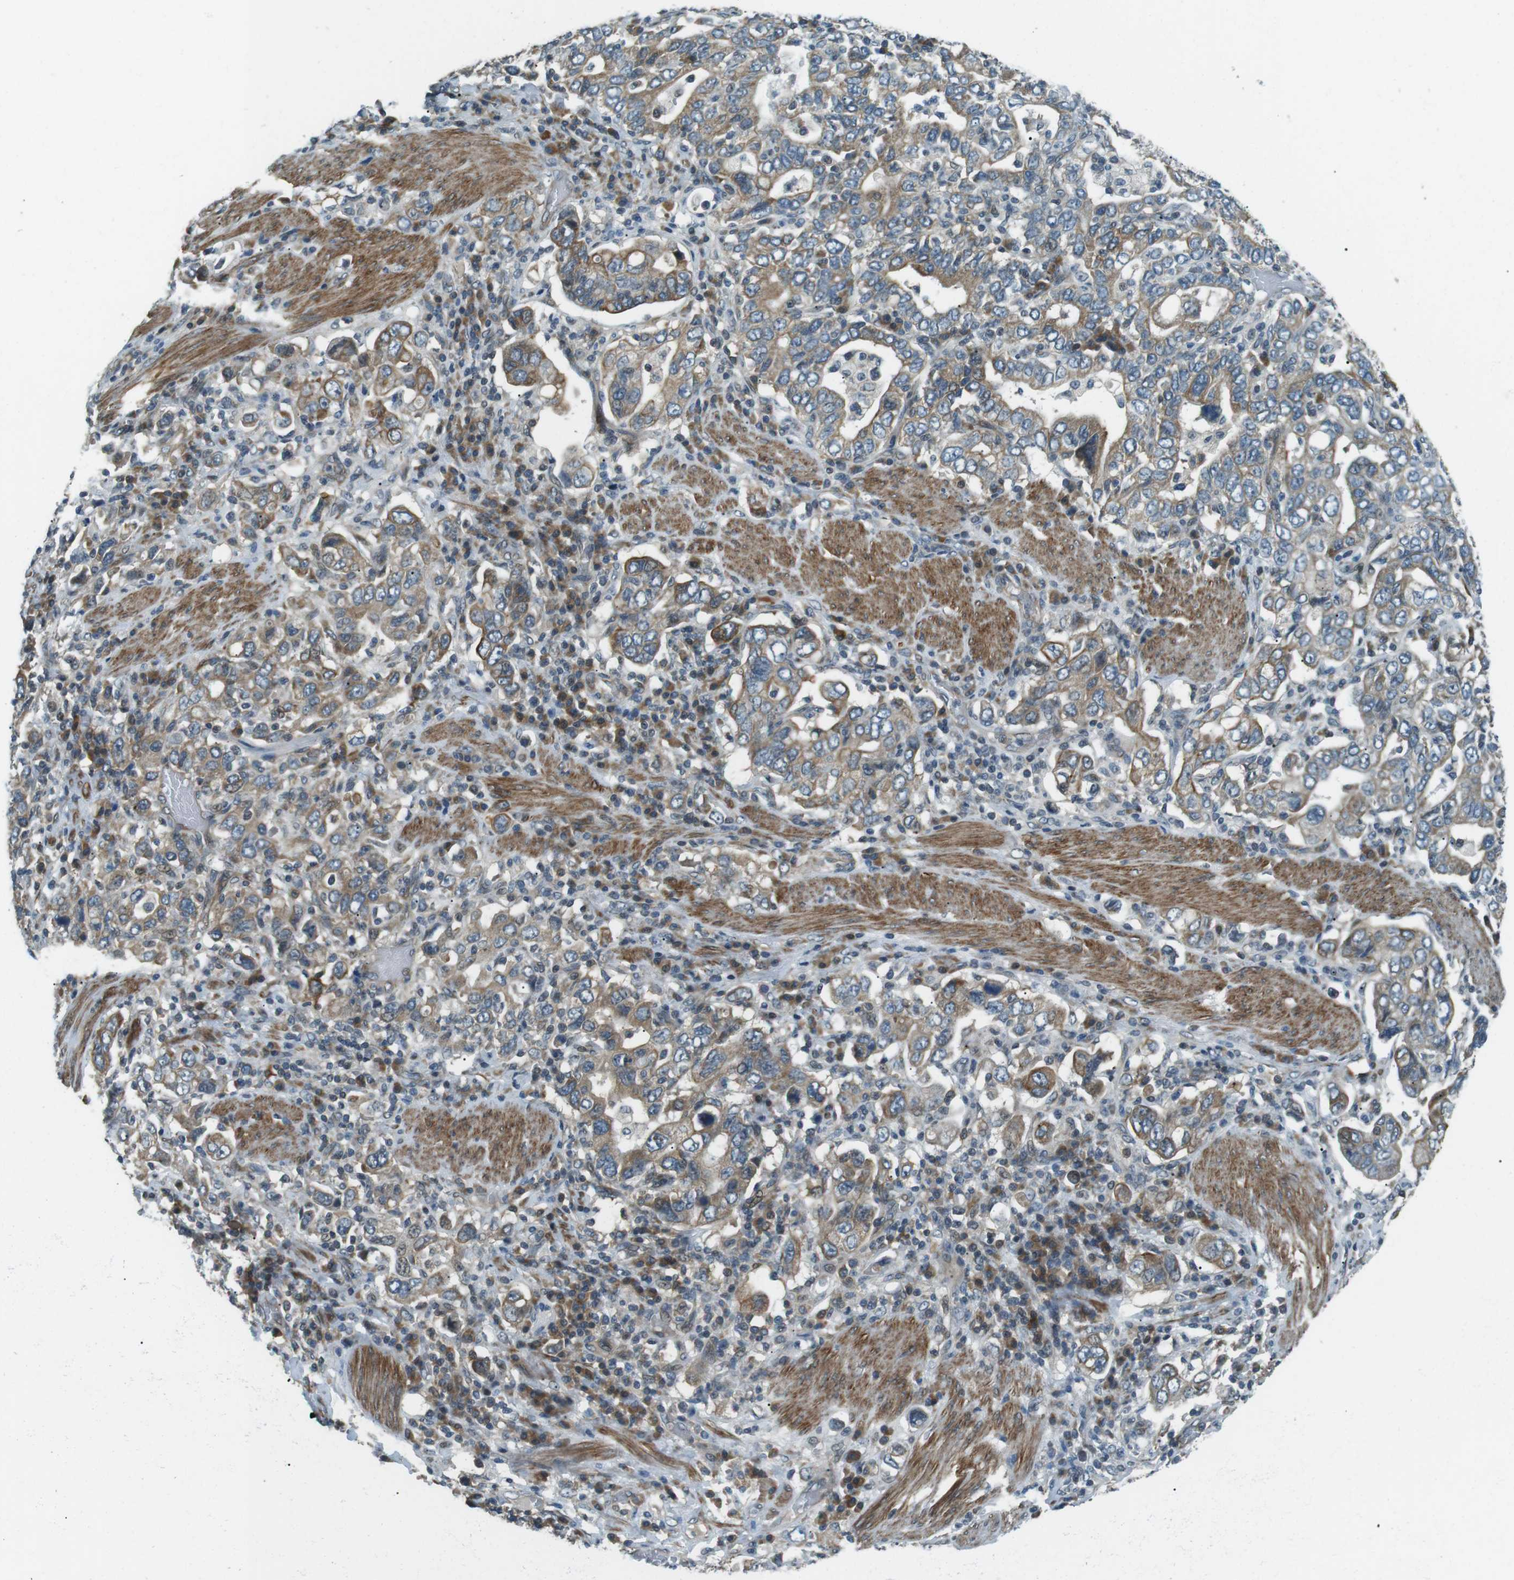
{"staining": {"intensity": "moderate", "quantity": ">75%", "location": "cytoplasmic/membranous"}, "tissue": "stomach cancer", "cell_type": "Tumor cells", "image_type": "cancer", "snomed": [{"axis": "morphology", "description": "Adenocarcinoma, NOS"}, {"axis": "topography", "description": "Stomach, upper"}], "caption": "Brown immunohistochemical staining in human stomach adenocarcinoma reveals moderate cytoplasmic/membranous expression in approximately >75% of tumor cells.", "gene": "TMEM74", "patient": {"sex": "male", "age": 62}}